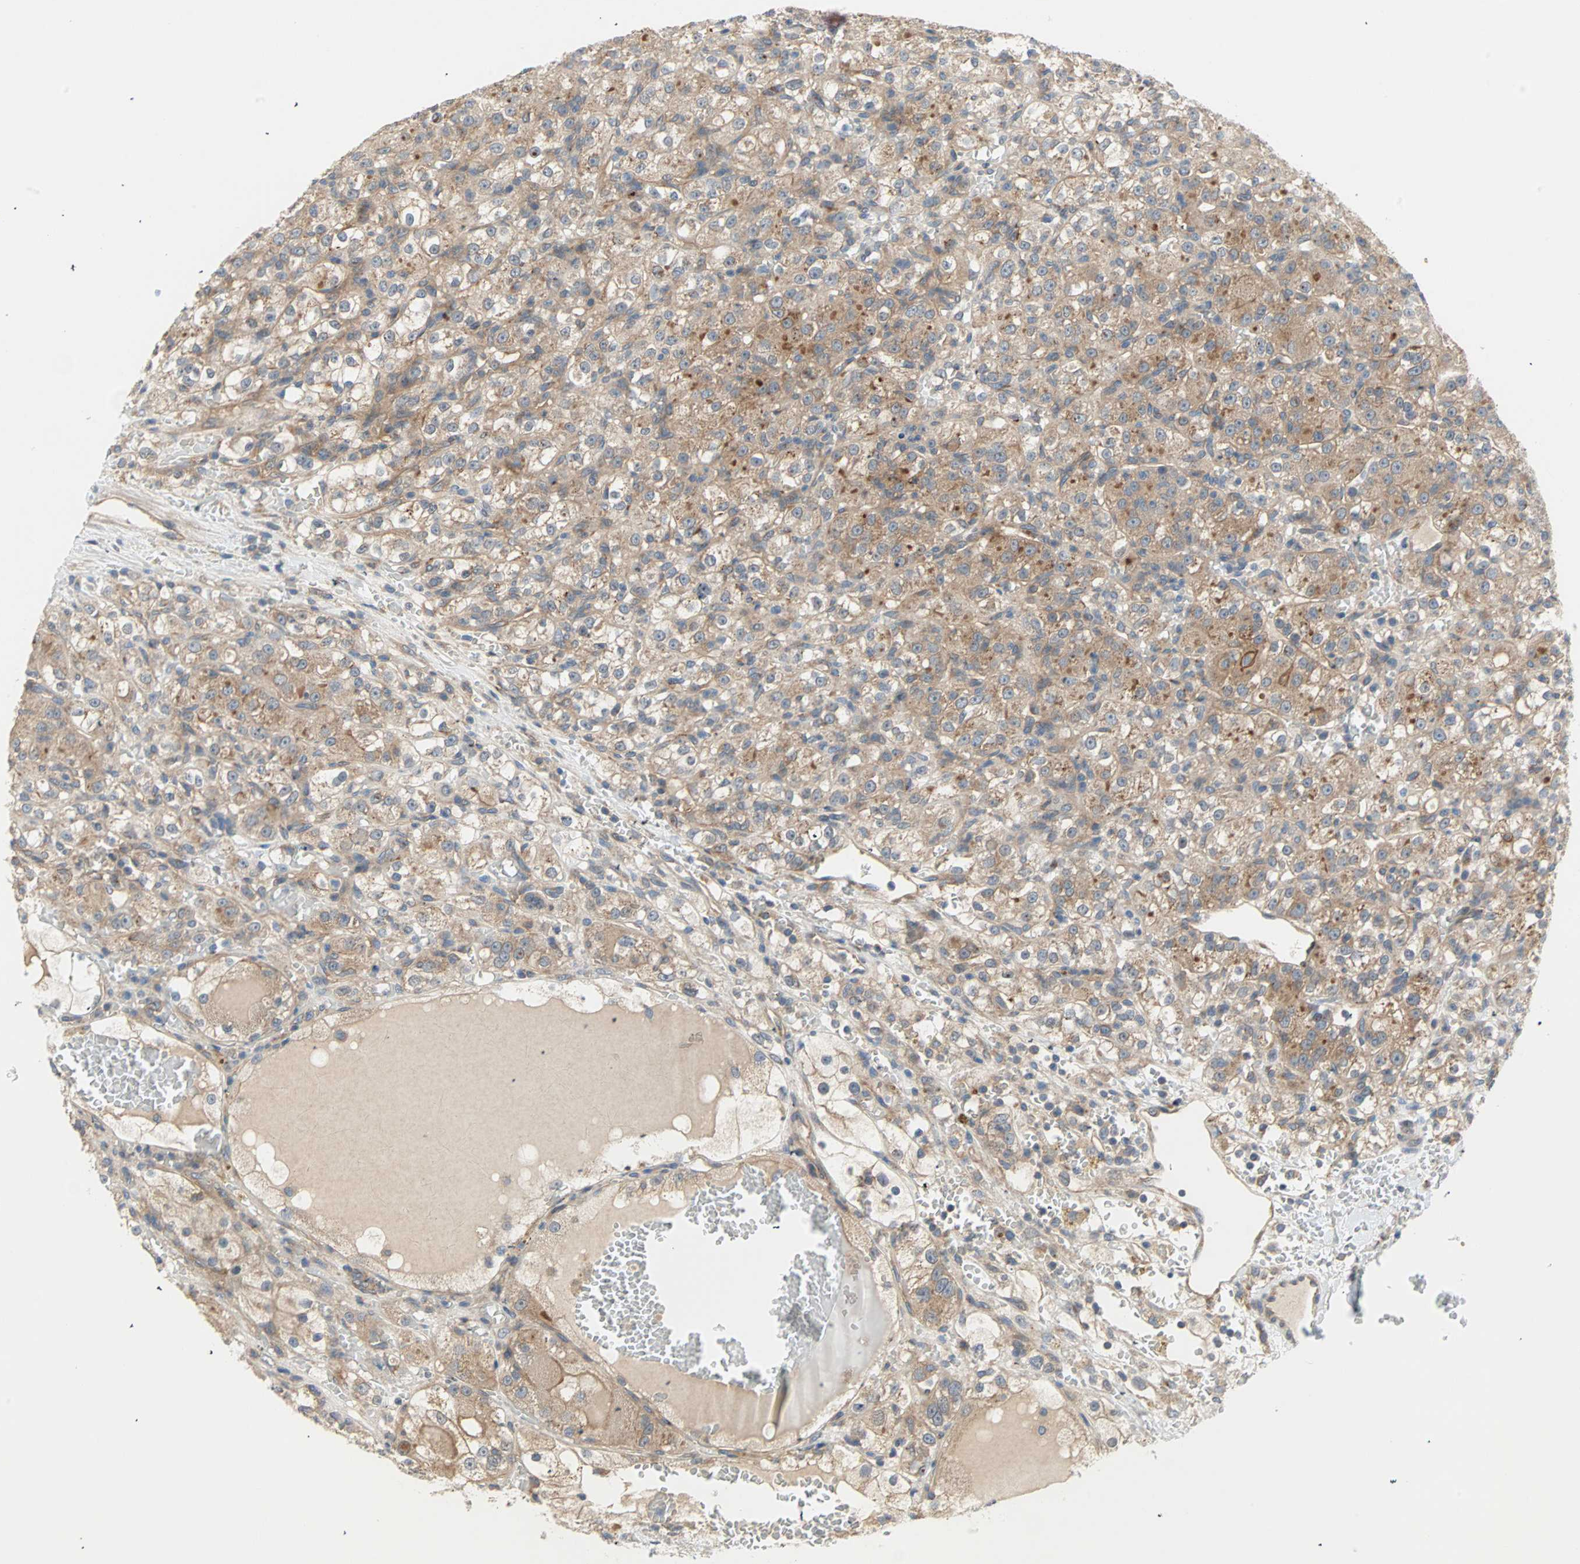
{"staining": {"intensity": "weak", "quantity": ">75%", "location": "cytoplasmic/membranous"}, "tissue": "renal cancer", "cell_type": "Tumor cells", "image_type": "cancer", "snomed": [{"axis": "morphology", "description": "Normal tissue, NOS"}, {"axis": "morphology", "description": "Adenocarcinoma, NOS"}, {"axis": "topography", "description": "Kidney"}], "caption": "Immunohistochemistry (DAB (3,3'-diaminobenzidine)) staining of renal cancer exhibits weak cytoplasmic/membranous protein expression in approximately >75% of tumor cells.", "gene": "PDE8A", "patient": {"sex": "male", "age": 61}}